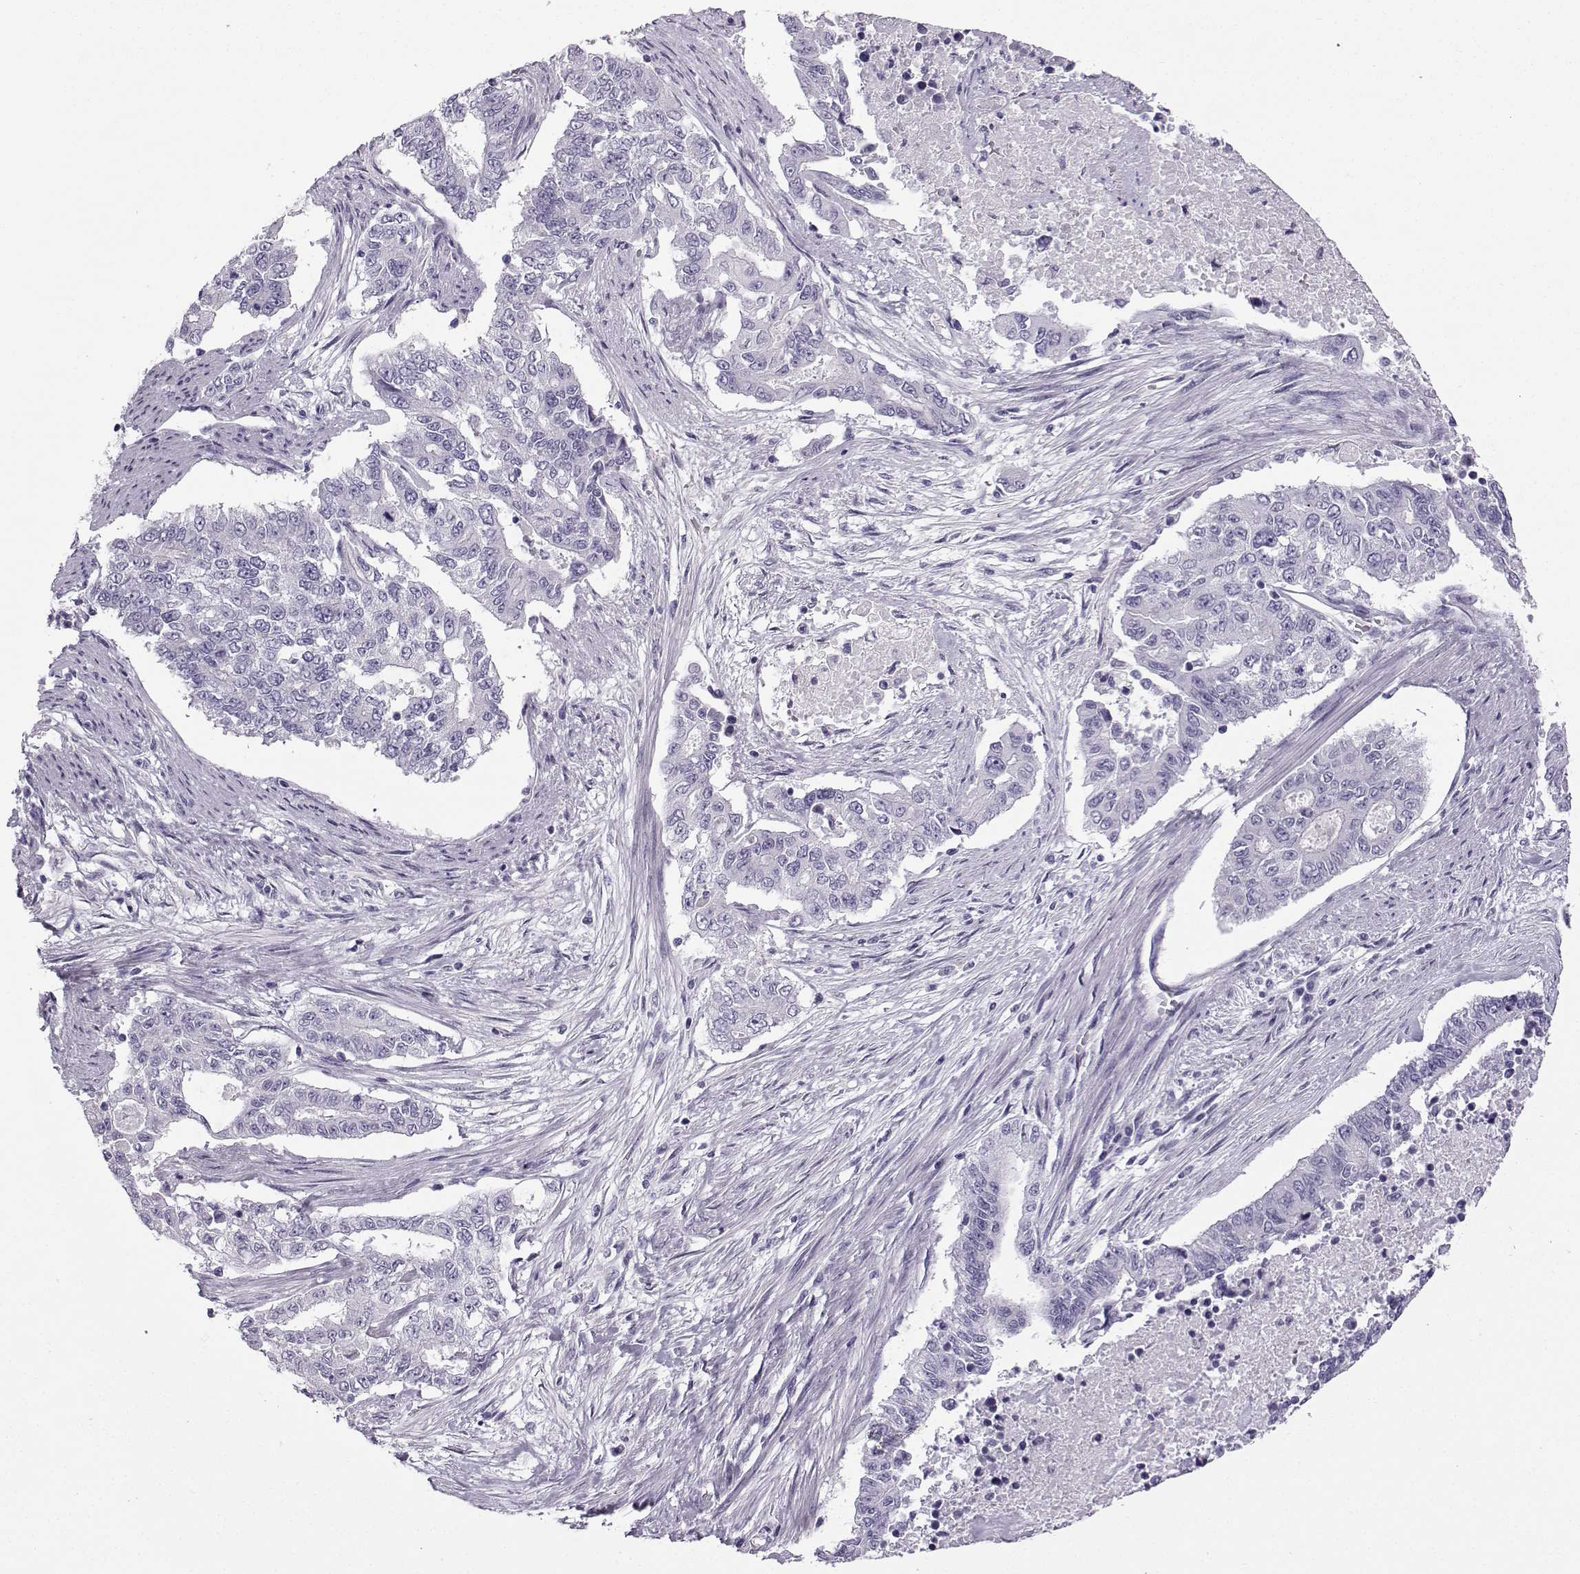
{"staining": {"intensity": "negative", "quantity": "none", "location": "none"}, "tissue": "endometrial cancer", "cell_type": "Tumor cells", "image_type": "cancer", "snomed": [{"axis": "morphology", "description": "Adenocarcinoma, NOS"}, {"axis": "topography", "description": "Uterus"}], "caption": "Photomicrograph shows no protein positivity in tumor cells of endometrial adenocarcinoma tissue.", "gene": "ZBTB8B", "patient": {"sex": "female", "age": 59}}